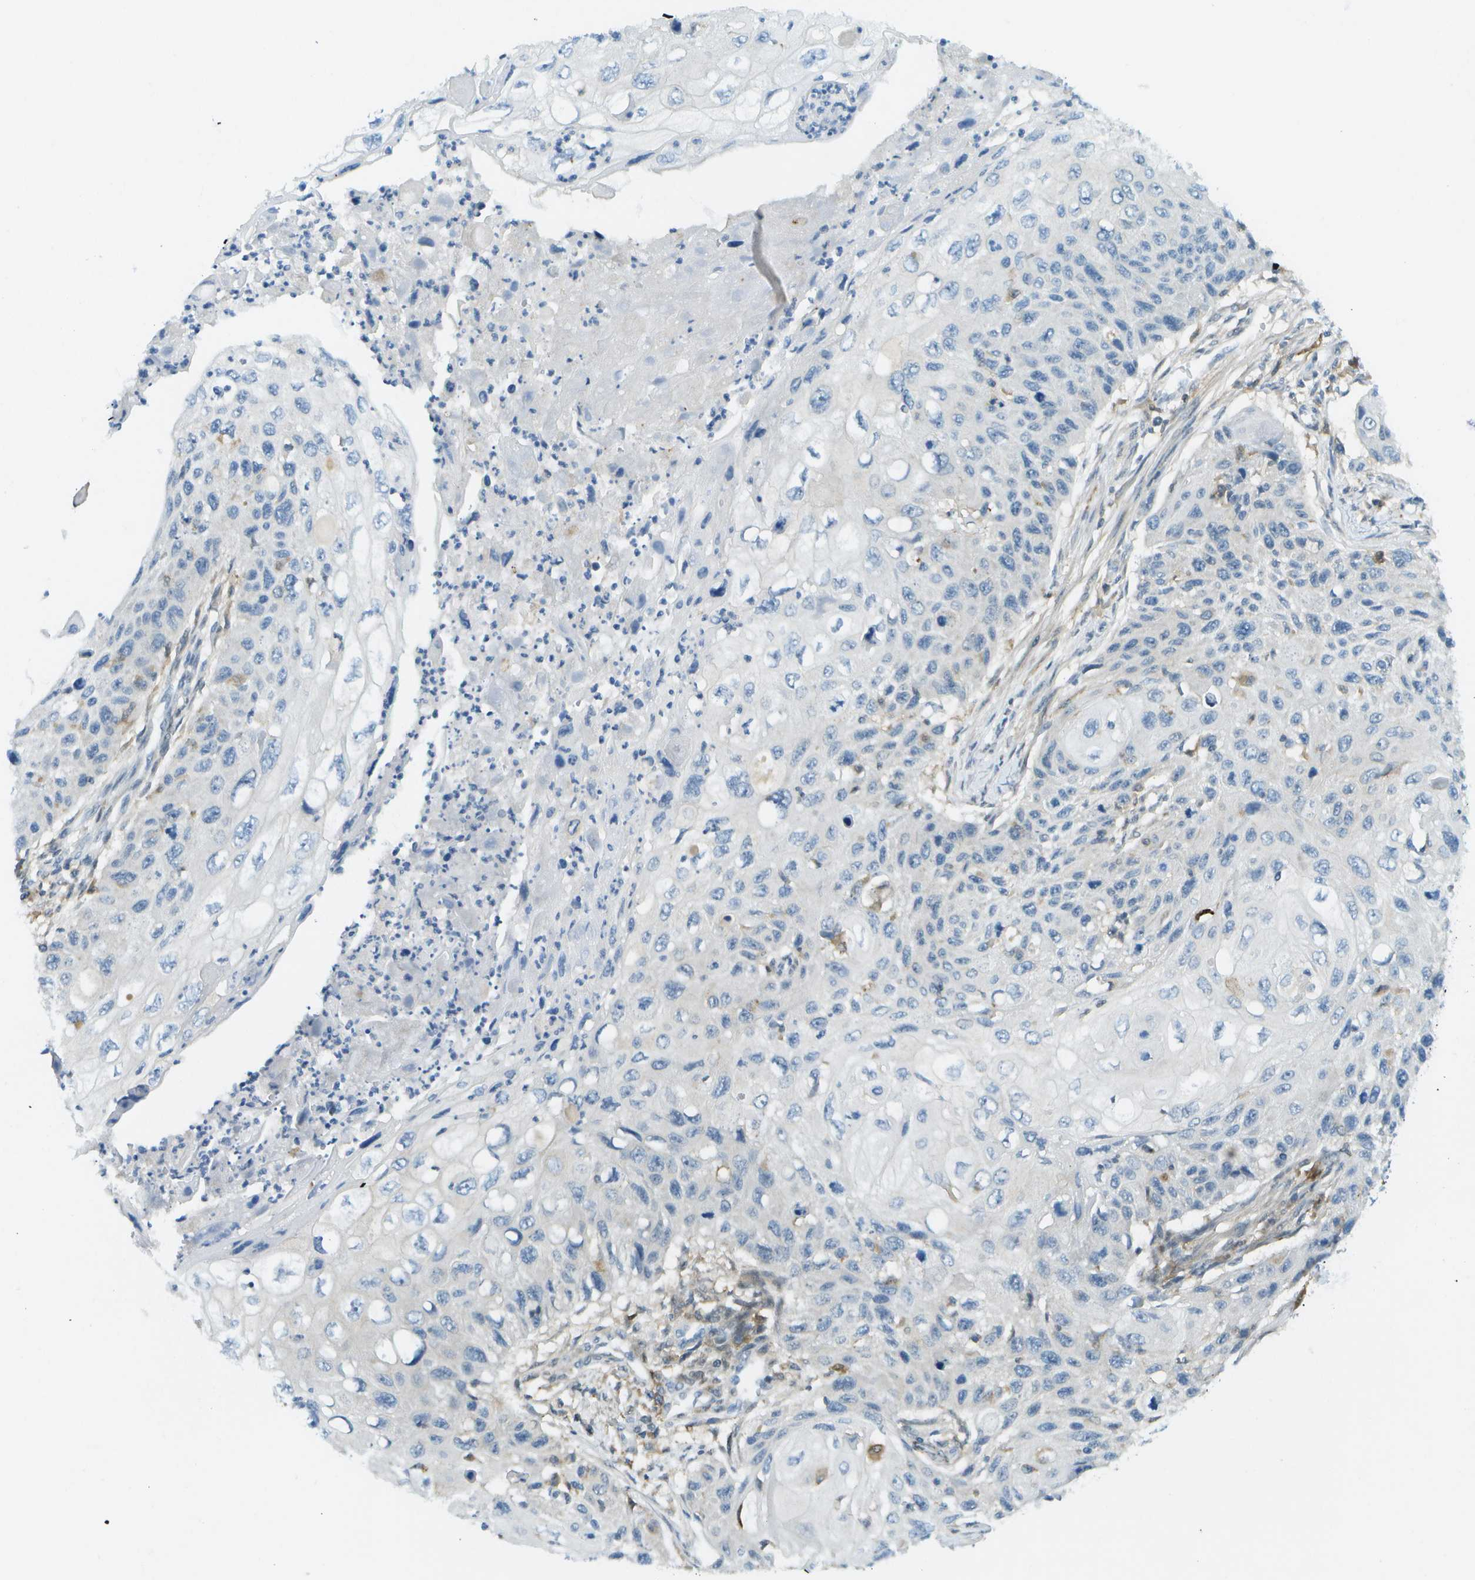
{"staining": {"intensity": "negative", "quantity": "none", "location": "none"}, "tissue": "cervical cancer", "cell_type": "Tumor cells", "image_type": "cancer", "snomed": [{"axis": "morphology", "description": "Squamous cell carcinoma, NOS"}, {"axis": "topography", "description": "Cervix"}], "caption": "Immunohistochemistry (IHC) photomicrograph of human cervical cancer stained for a protein (brown), which shows no staining in tumor cells.", "gene": "CDH23", "patient": {"sex": "female", "age": 70}}